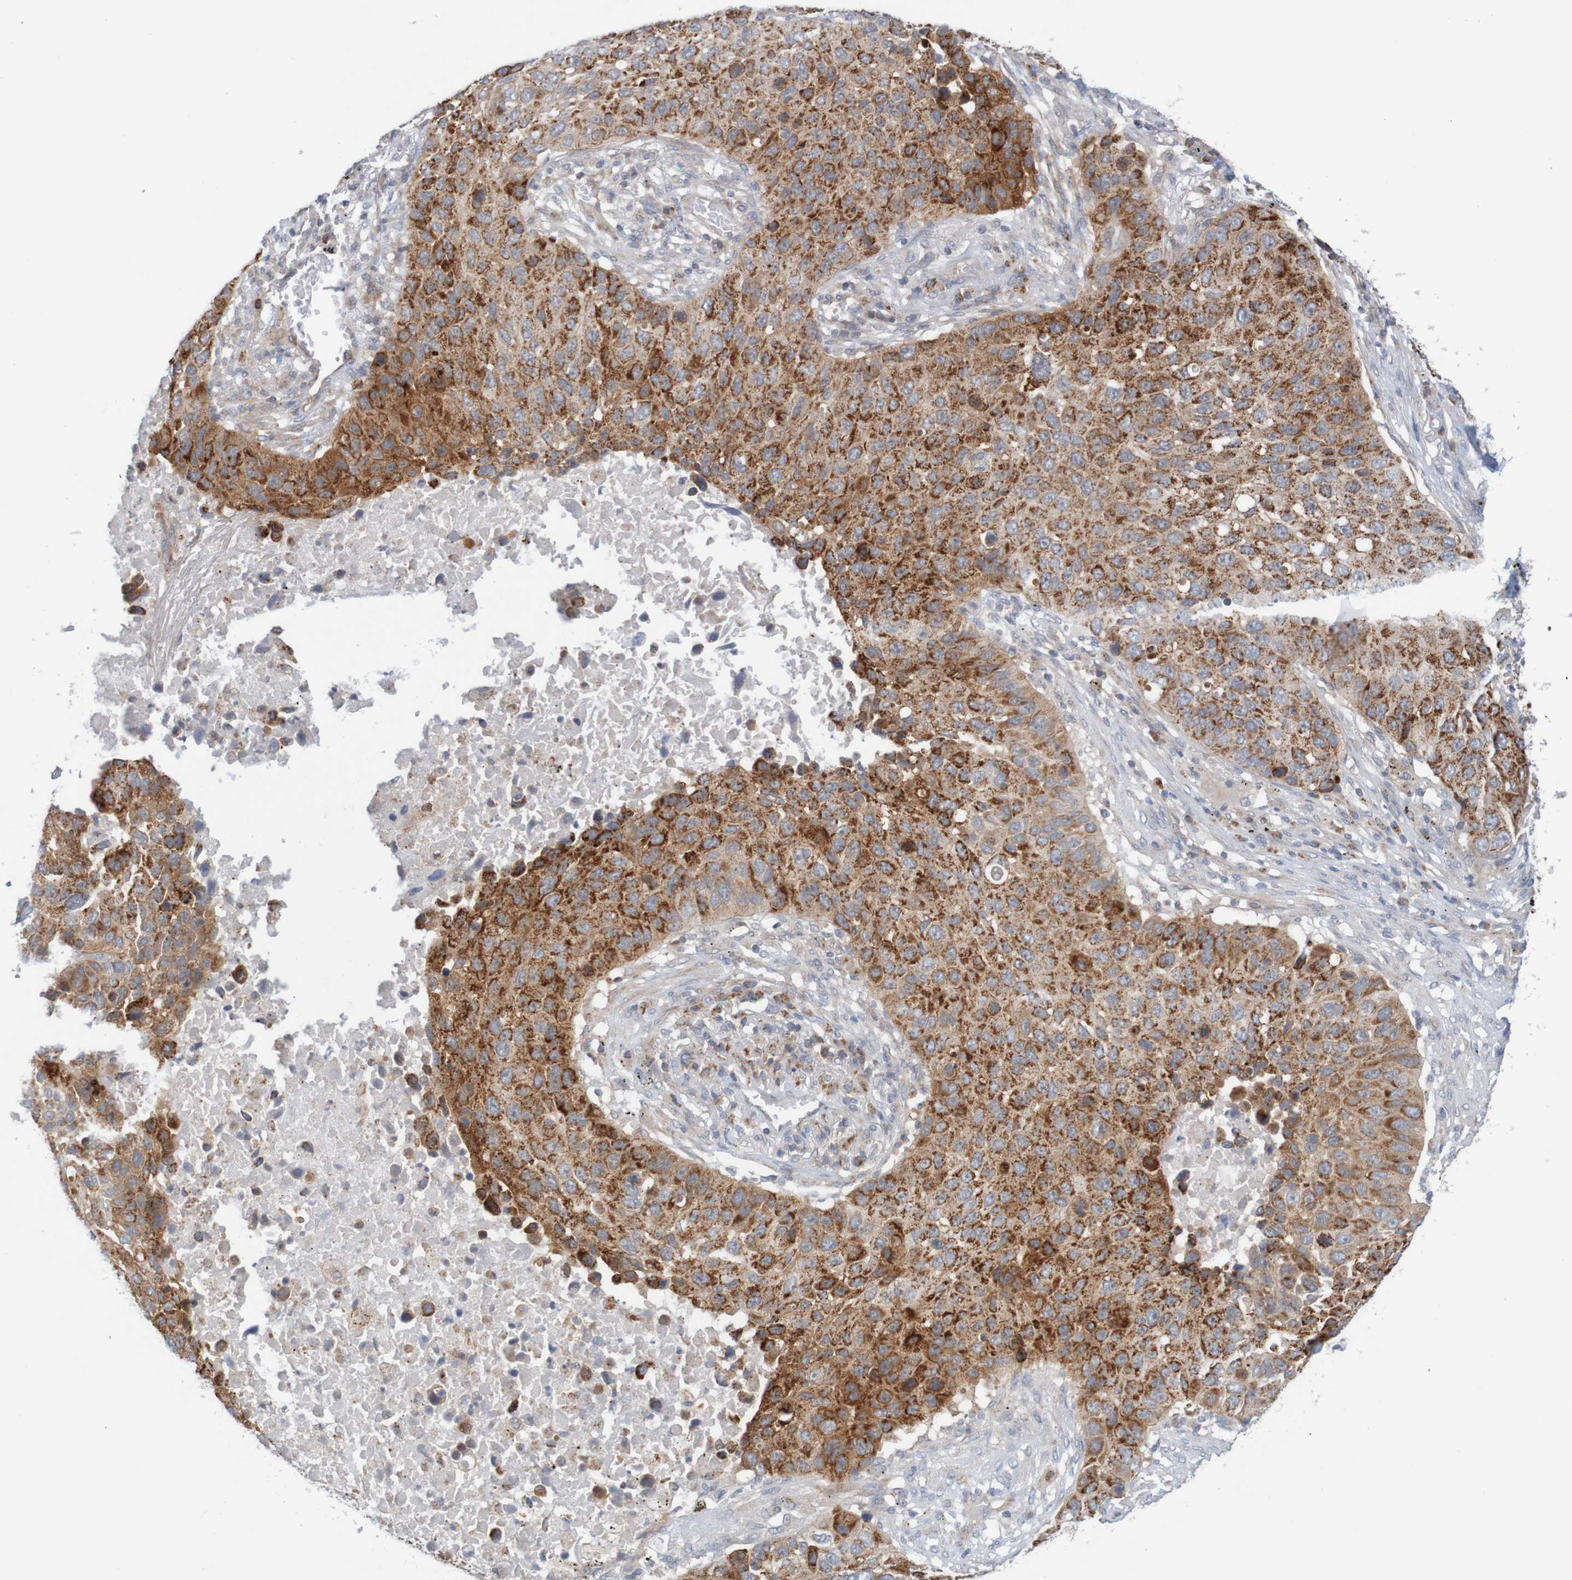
{"staining": {"intensity": "strong", "quantity": ">75%", "location": "cytoplasmic/membranous"}, "tissue": "lung cancer", "cell_type": "Tumor cells", "image_type": "cancer", "snomed": [{"axis": "morphology", "description": "Squamous cell carcinoma, NOS"}, {"axis": "topography", "description": "Lung"}], "caption": "DAB immunohistochemical staining of lung cancer (squamous cell carcinoma) shows strong cytoplasmic/membranous protein positivity in about >75% of tumor cells.", "gene": "NAV2", "patient": {"sex": "male", "age": 57}}